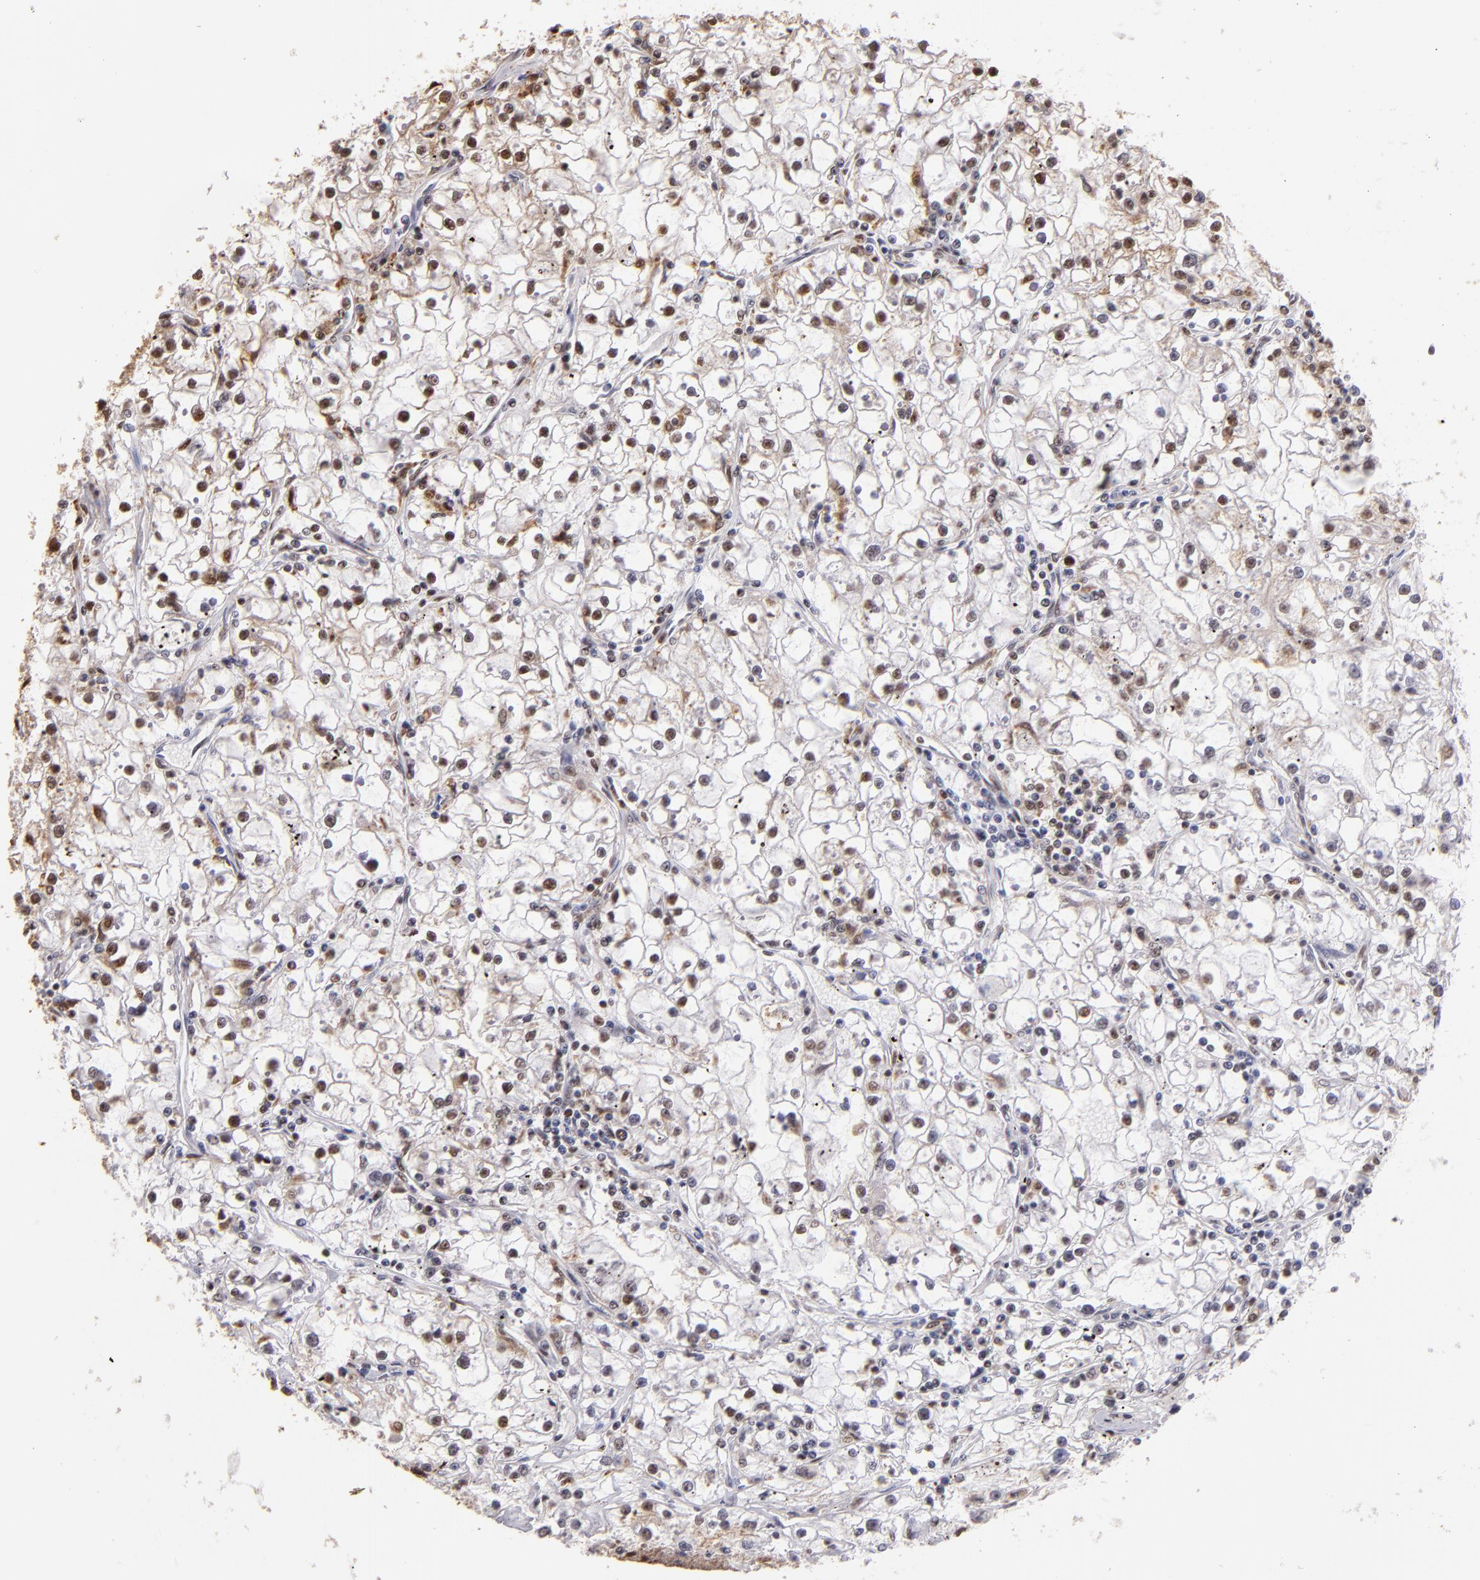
{"staining": {"intensity": "weak", "quantity": ">75%", "location": "nuclear"}, "tissue": "renal cancer", "cell_type": "Tumor cells", "image_type": "cancer", "snomed": [{"axis": "morphology", "description": "Adenocarcinoma, NOS"}, {"axis": "topography", "description": "Kidney"}], "caption": "Protein expression analysis of human adenocarcinoma (renal) reveals weak nuclear expression in approximately >75% of tumor cells.", "gene": "SP1", "patient": {"sex": "male", "age": 56}}